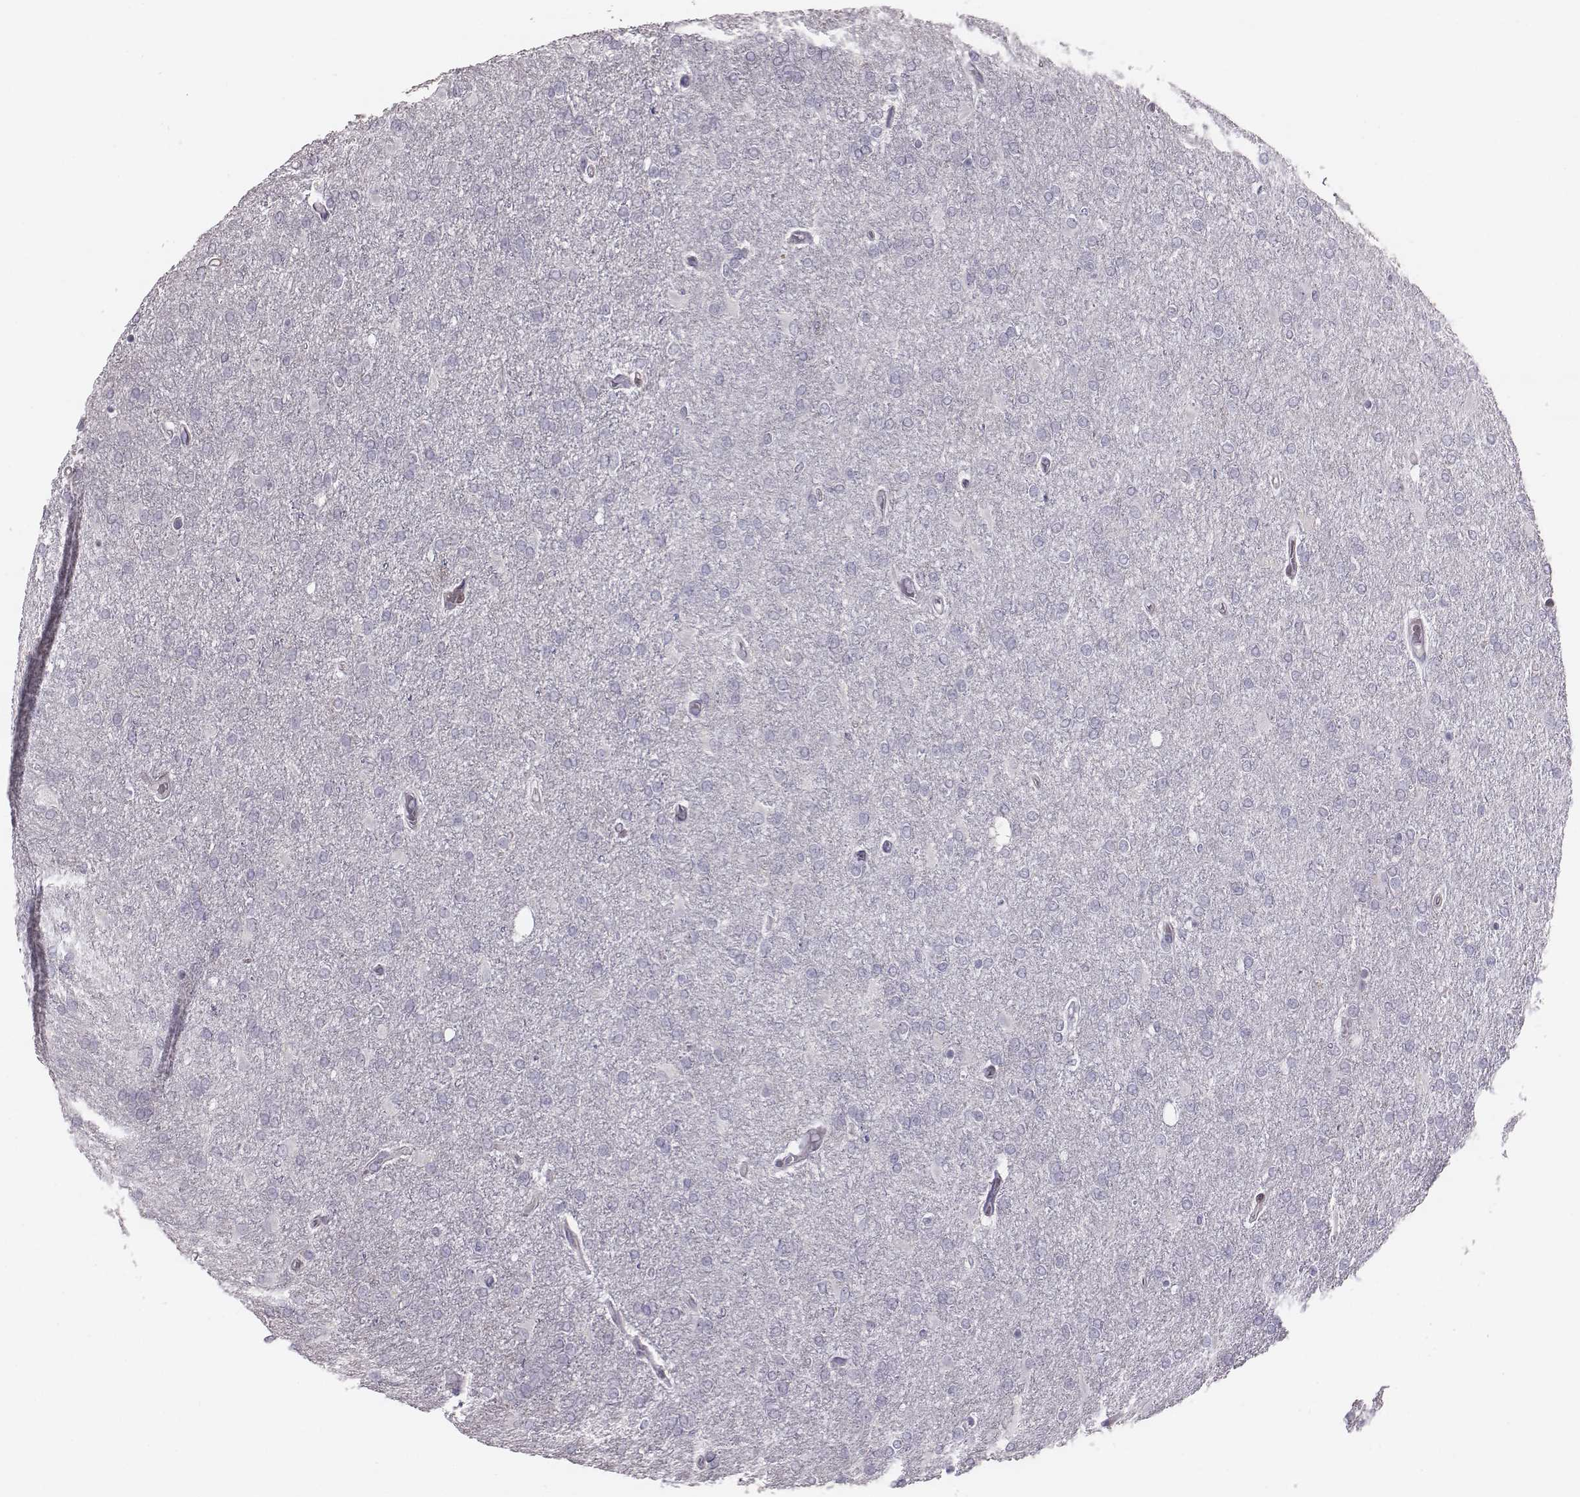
{"staining": {"intensity": "negative", "quantity": "none", "location": "none"}, "tissue": "glioma", "cell_type": "Tumor cells", "image_type": "cancer", "snomed": [{"axis": "morphology", "description": "Glioma, malignant, High grade"}, {"axis": "topography", "description": "Cerebral cortex"}], "caption": "Malignant glioma (high-grade) was stained to show a protein in brown. There is no significant expression in tumor cells.", "gene": "PDE8B", "patient": {"sex": "male", "age": 70}}